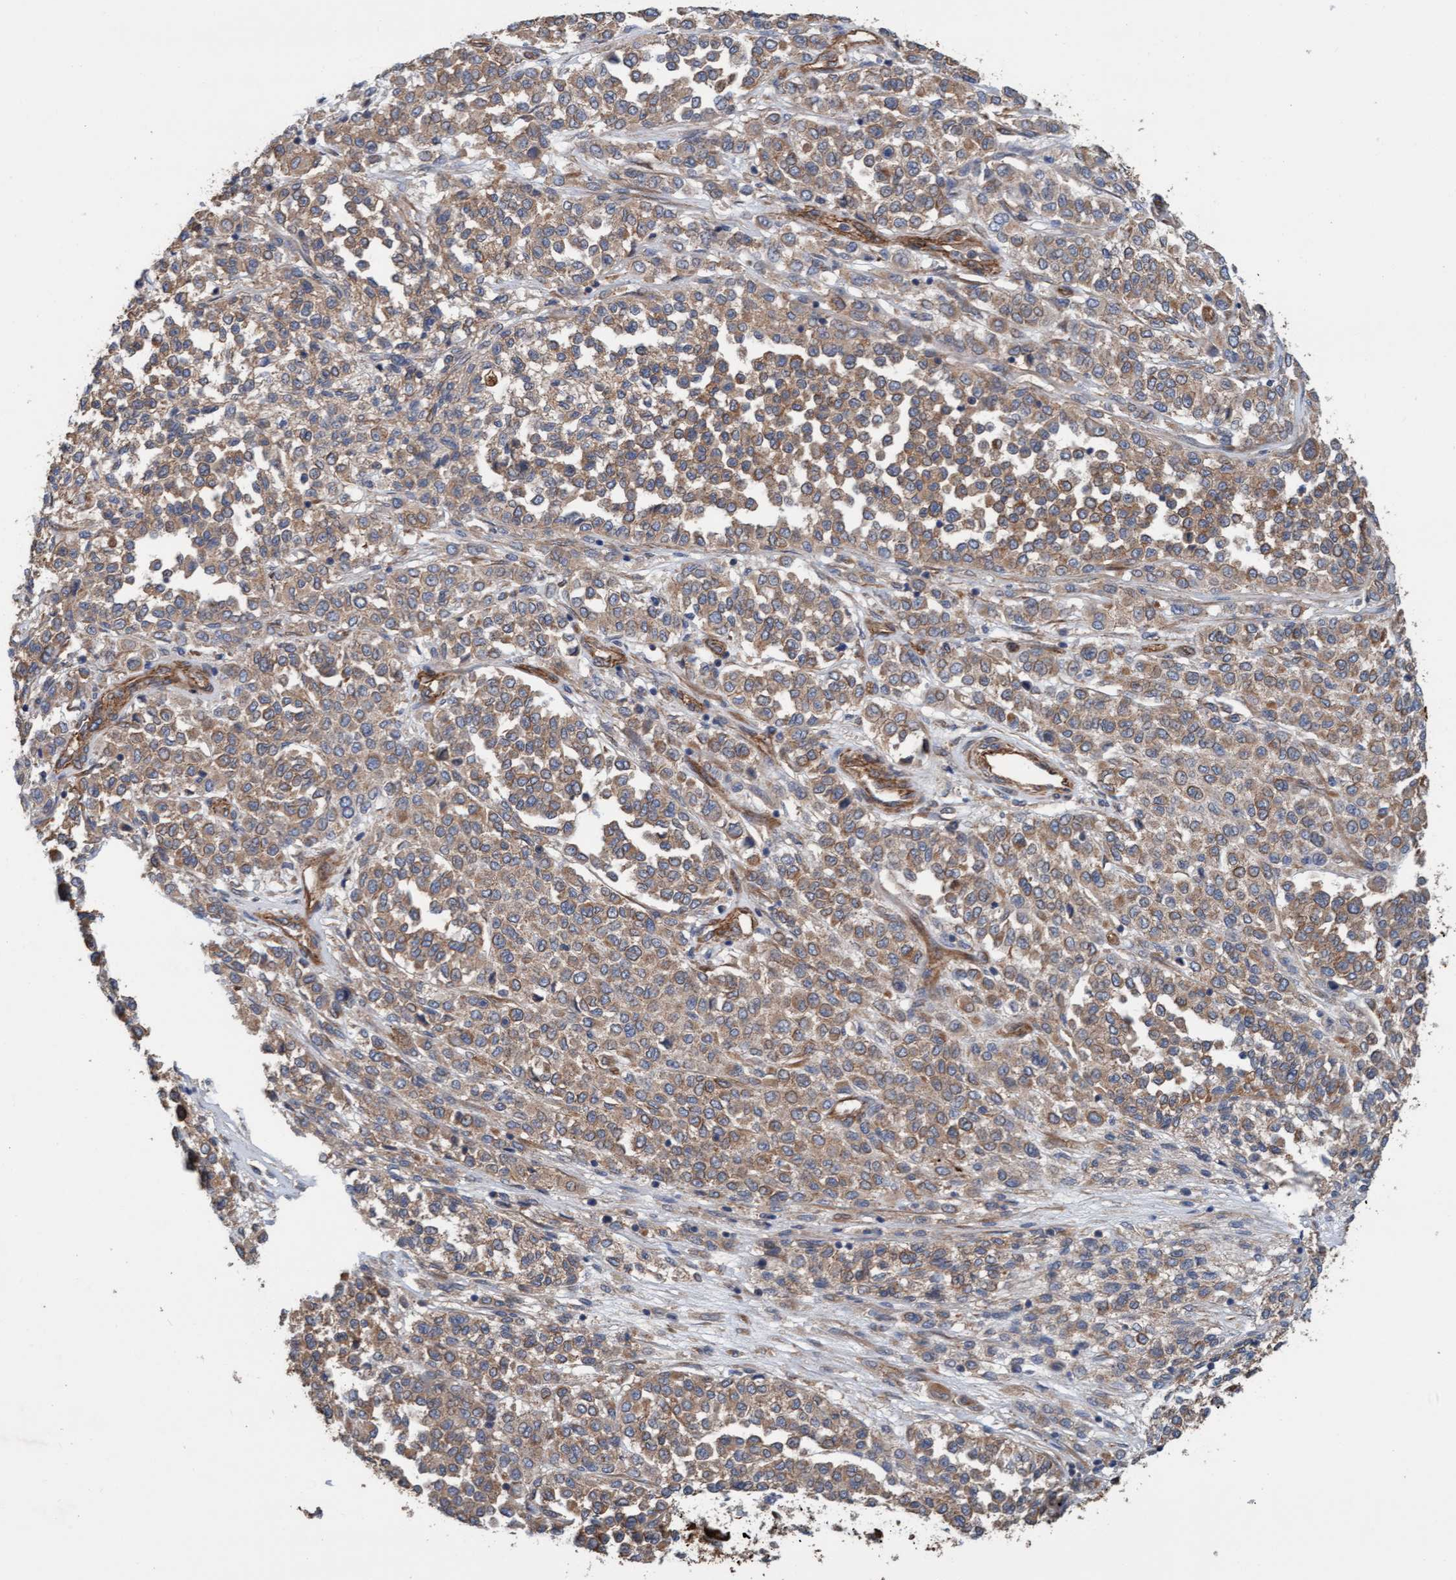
{"staining": {"intensity": "weak", "quantity": ">75%", "location": "cytoplasmic/membranous"}, "tissue": "melanoma", "cell_type": "Tumor cells", "image_type": "cancer", "snomed": [{"axis": "morphology", "description": "Malignant melanoma, Metastatic site"}, {"axis": "topography", "description": "Pancreas"}], "caption": "This is an image of immunohistochemistry (IHC) staining of melanoma, which shows weak positivity in the cytoplasmic/membranous of tumor cells.", "gene": "STXBP4", "patient": {"sex": "female", "age": 30}}